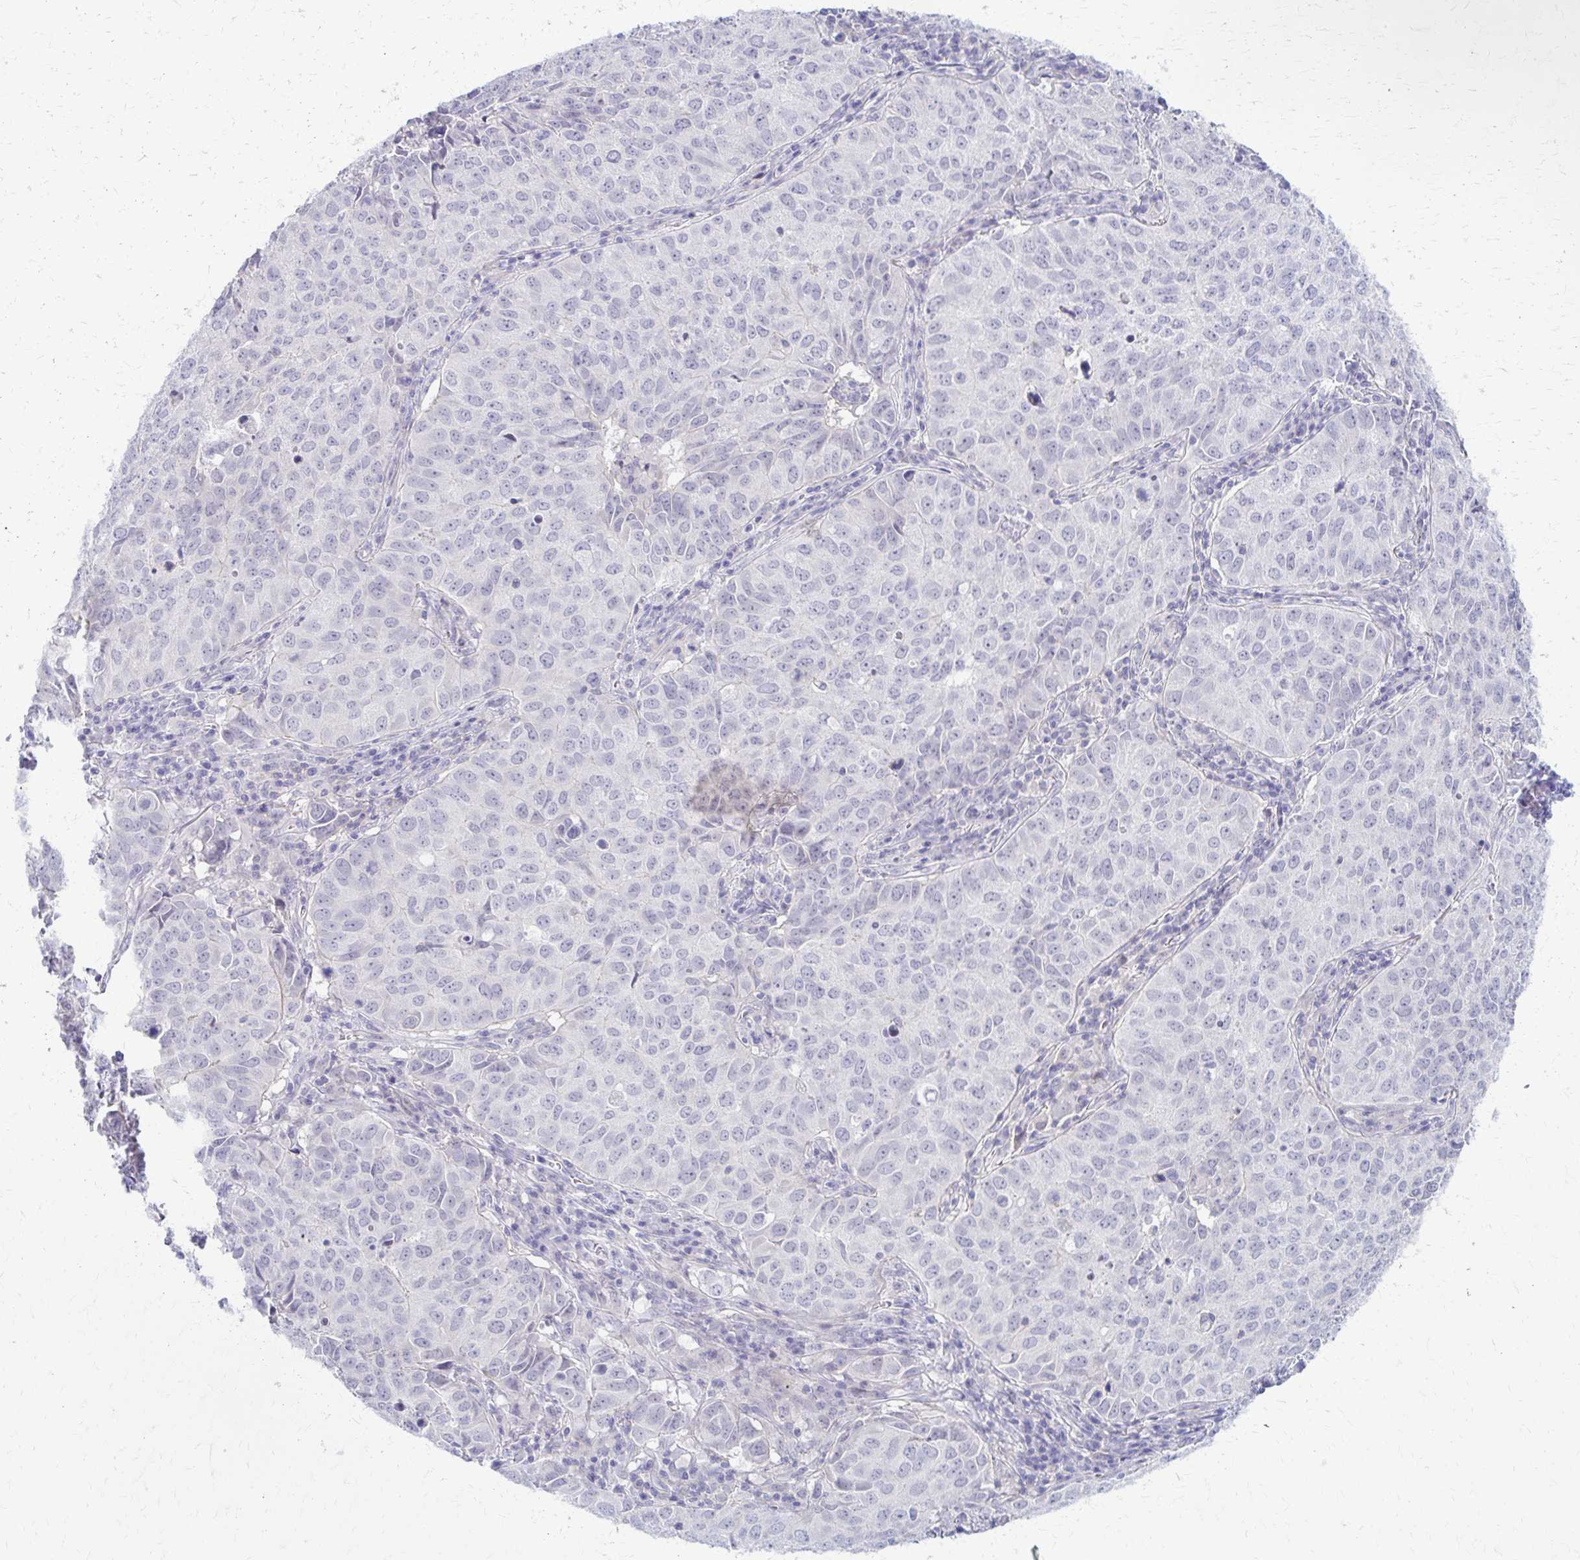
{"staining": {"intensity": "negative", "quantity": "none", "location": "none"}, "tissue": "lung cancer", "cell_type": "Tumor cells", "image_type": "cancer", "snomed": [{"axis": "morphology", "description": "Adenocarcinoma, NOS"}, {"axis": "topography", "description": "Lung"}], "caption": "Tumor cells are negative for protein expression in human lung adenocarcinoma.", "gene": "RHOBTB2", "patient": {"sex": "female", "age": 50}}